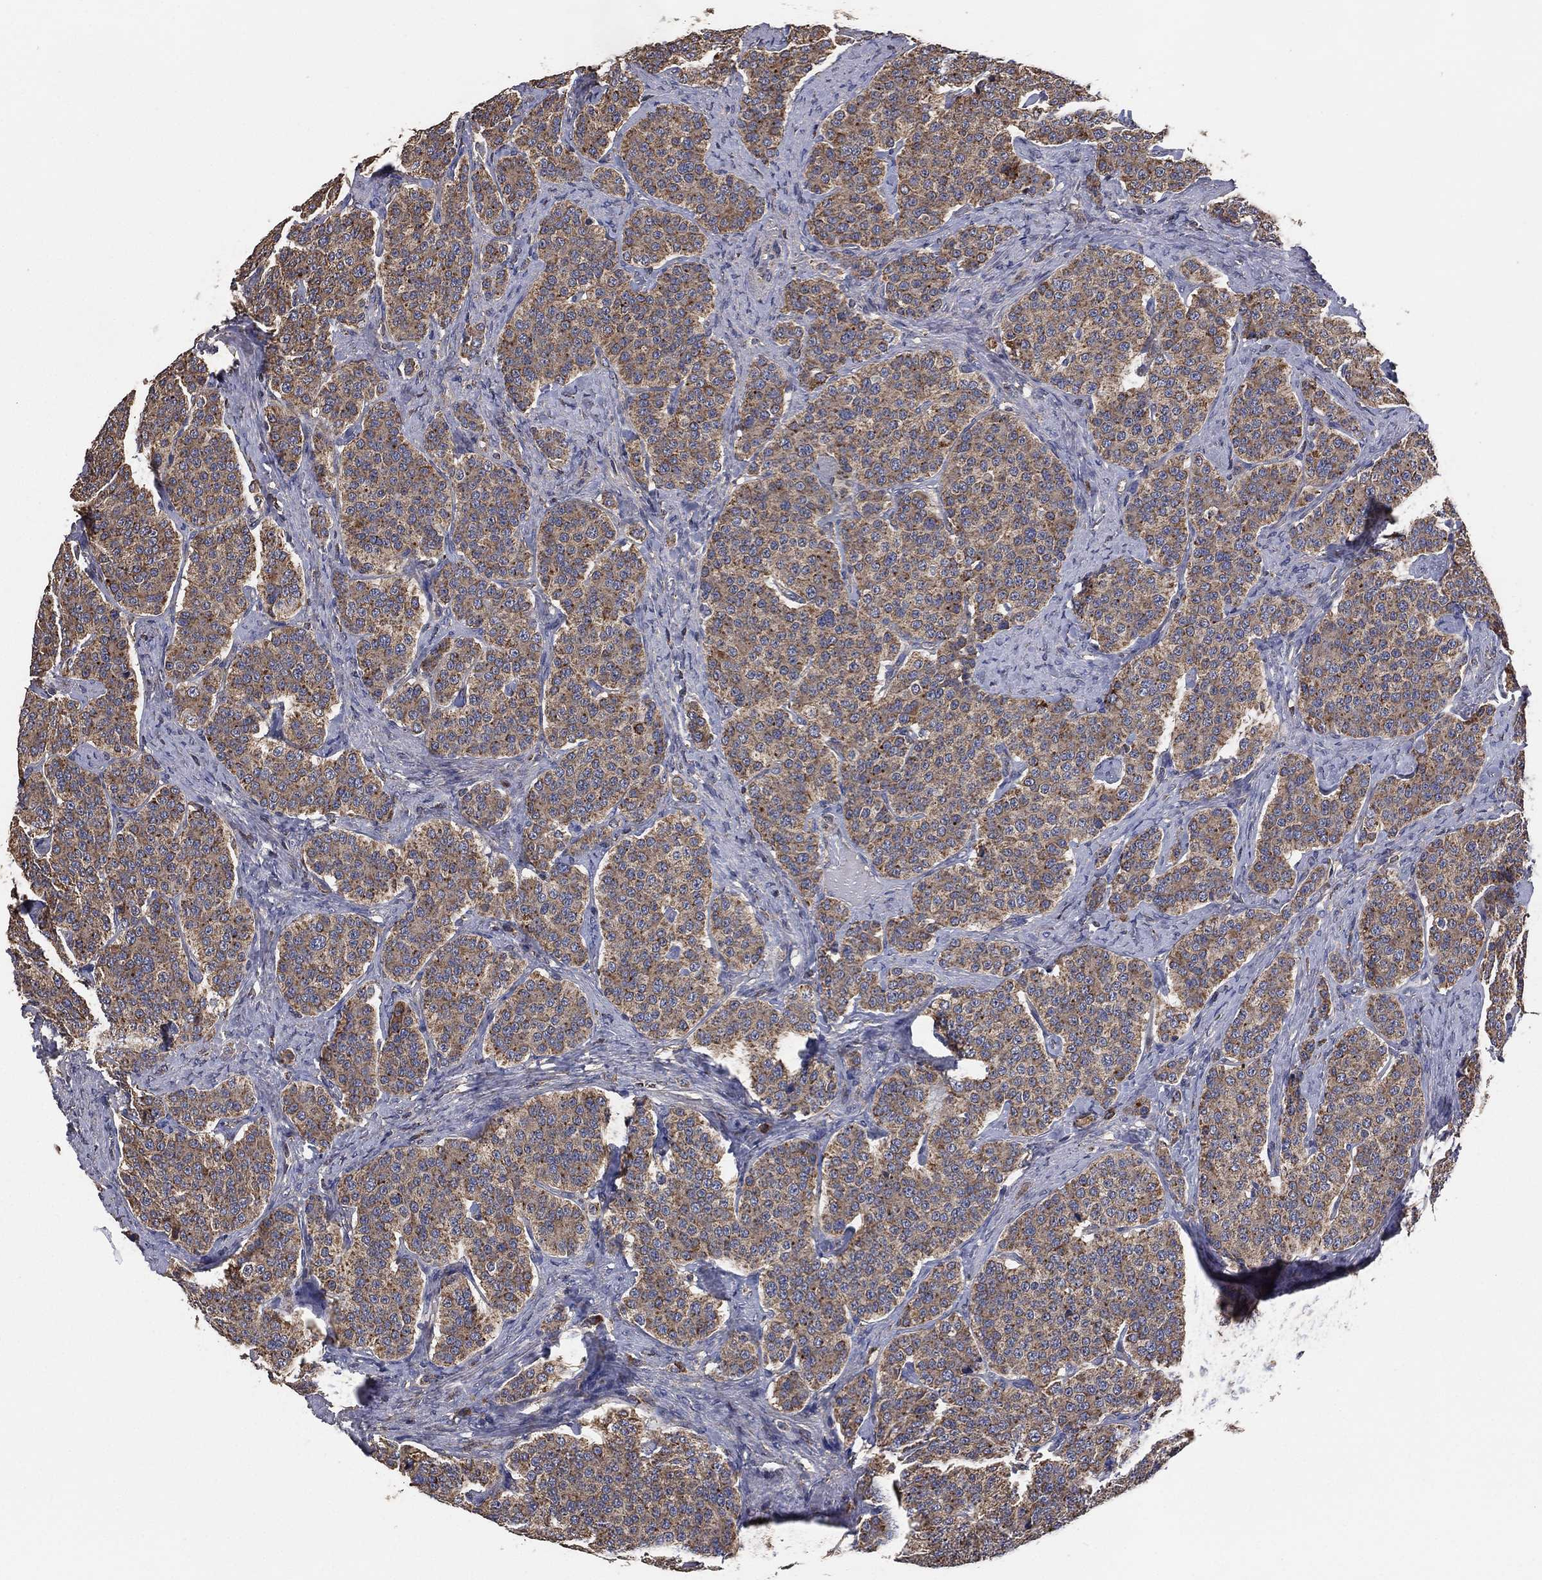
{"staining": {"intensity": "moderate", "quantity": "25%-75%", "location": "cytoplasmic/membranous"}, "tissue": "carcinoid", "cell_type": "Tumor cells", "image_type": "cancer", "snomed": [{"axis": "morphology", "description": "Carcinoid, malignant, NOS"}, {"axis": "topography", "description": "Small intestine"}], "caption": "Protein staining reveals moderate cytoplasmic/membranous expression in about 25%-75% of tumor cells in carcinoid.", "gene": "LIMD1", "patient": {"sex": "female", "age": 58}}